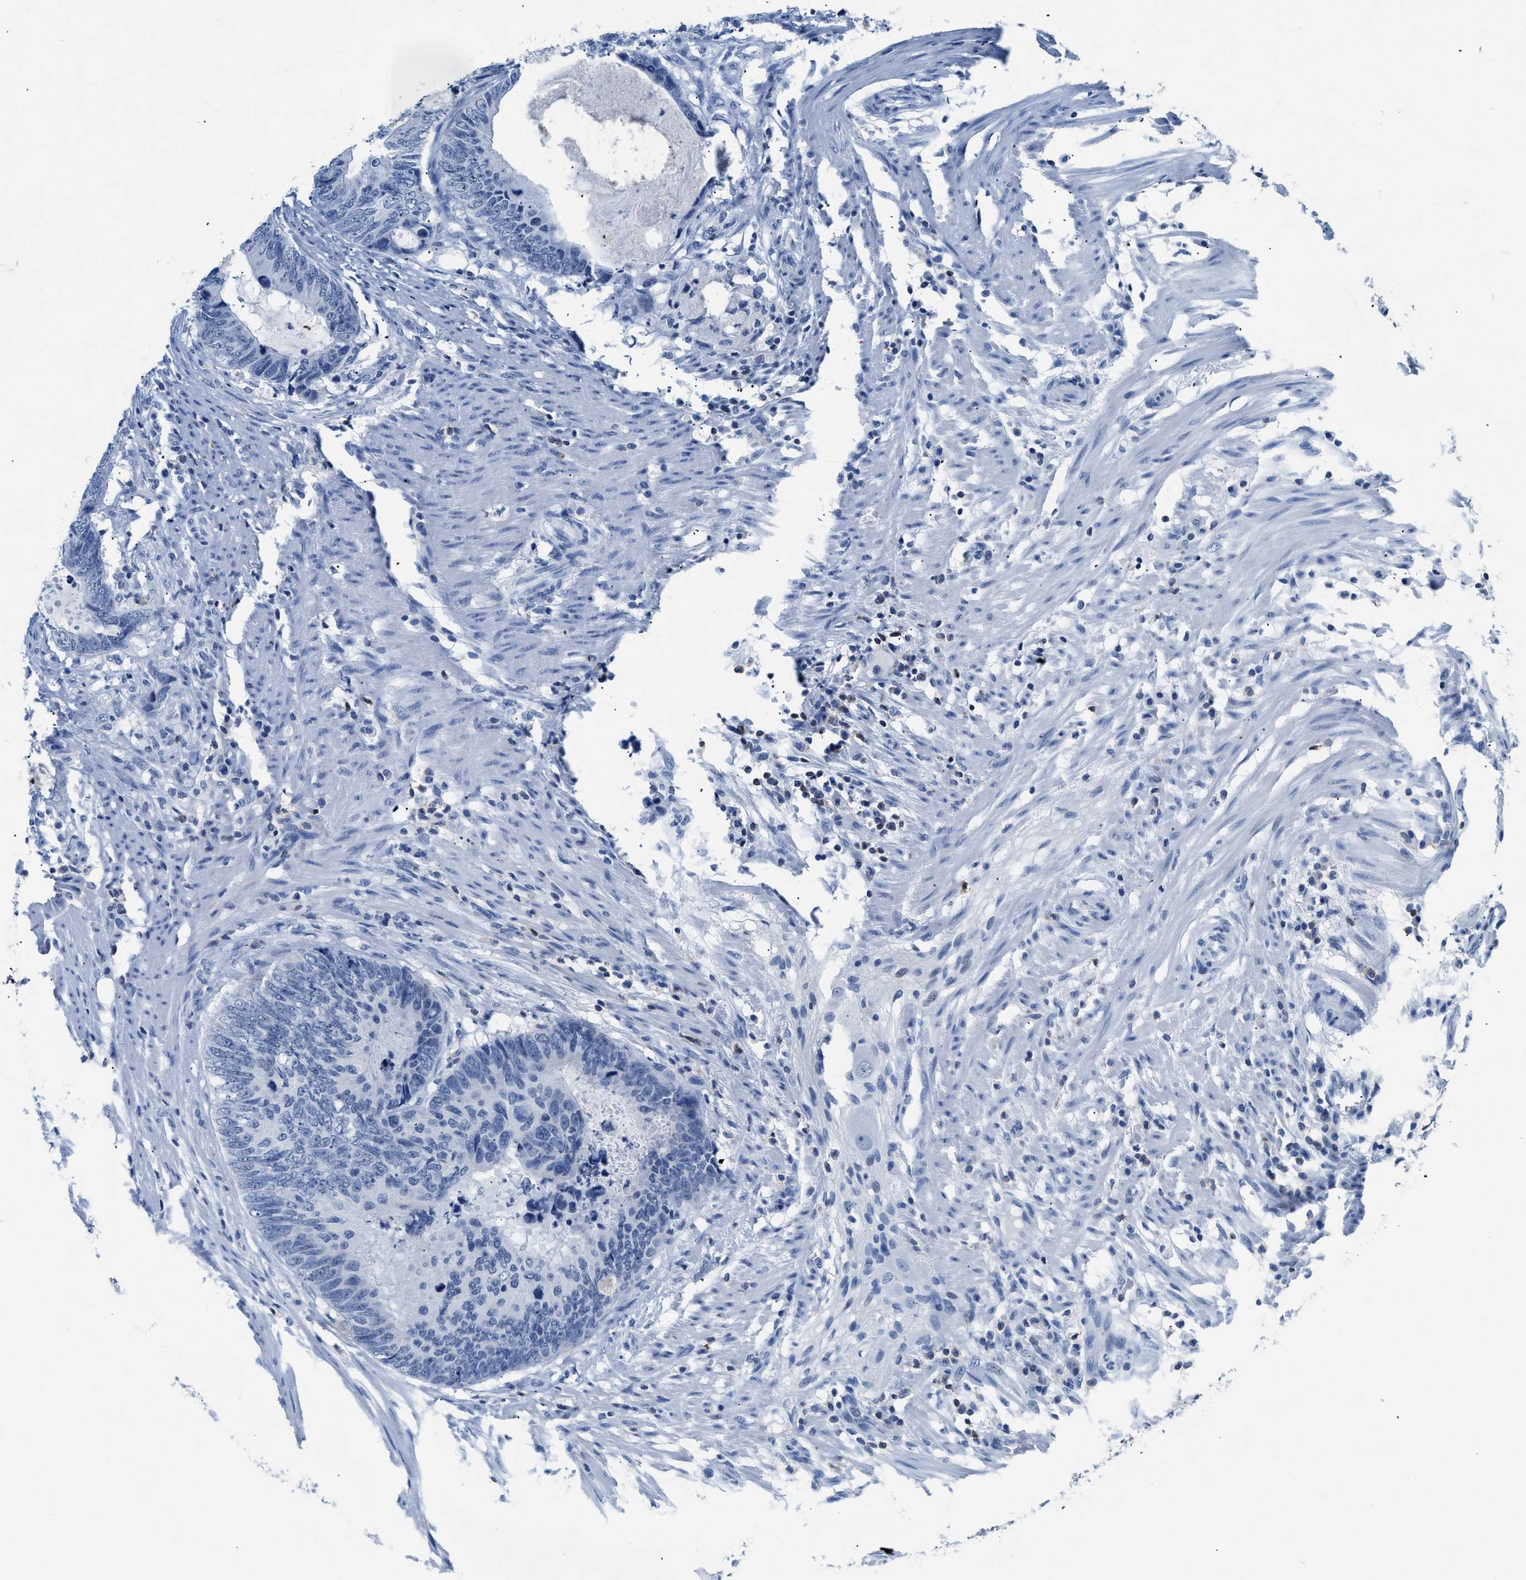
{"staining": {"intensity": "negative", "quantity": "none", "location": "none"}, "tissue": "colorectal cancer", "cell_type": "Tumor cells", "image_type": "cancer", "snomed": [{"axis": "morphology", "description": "Adenocarcinoma, NOS"}, {"axis": "topography", "description": "Colon"}], "caption": "DAB (3,3'-diaminobenzidine) immunohistochemical staining of human colorectal cancer (adenocarcinoma) exhibits no significant expression in tumor cells.", "gene": "NFATC2", "patient": {"sex": "male", "age": 56}}